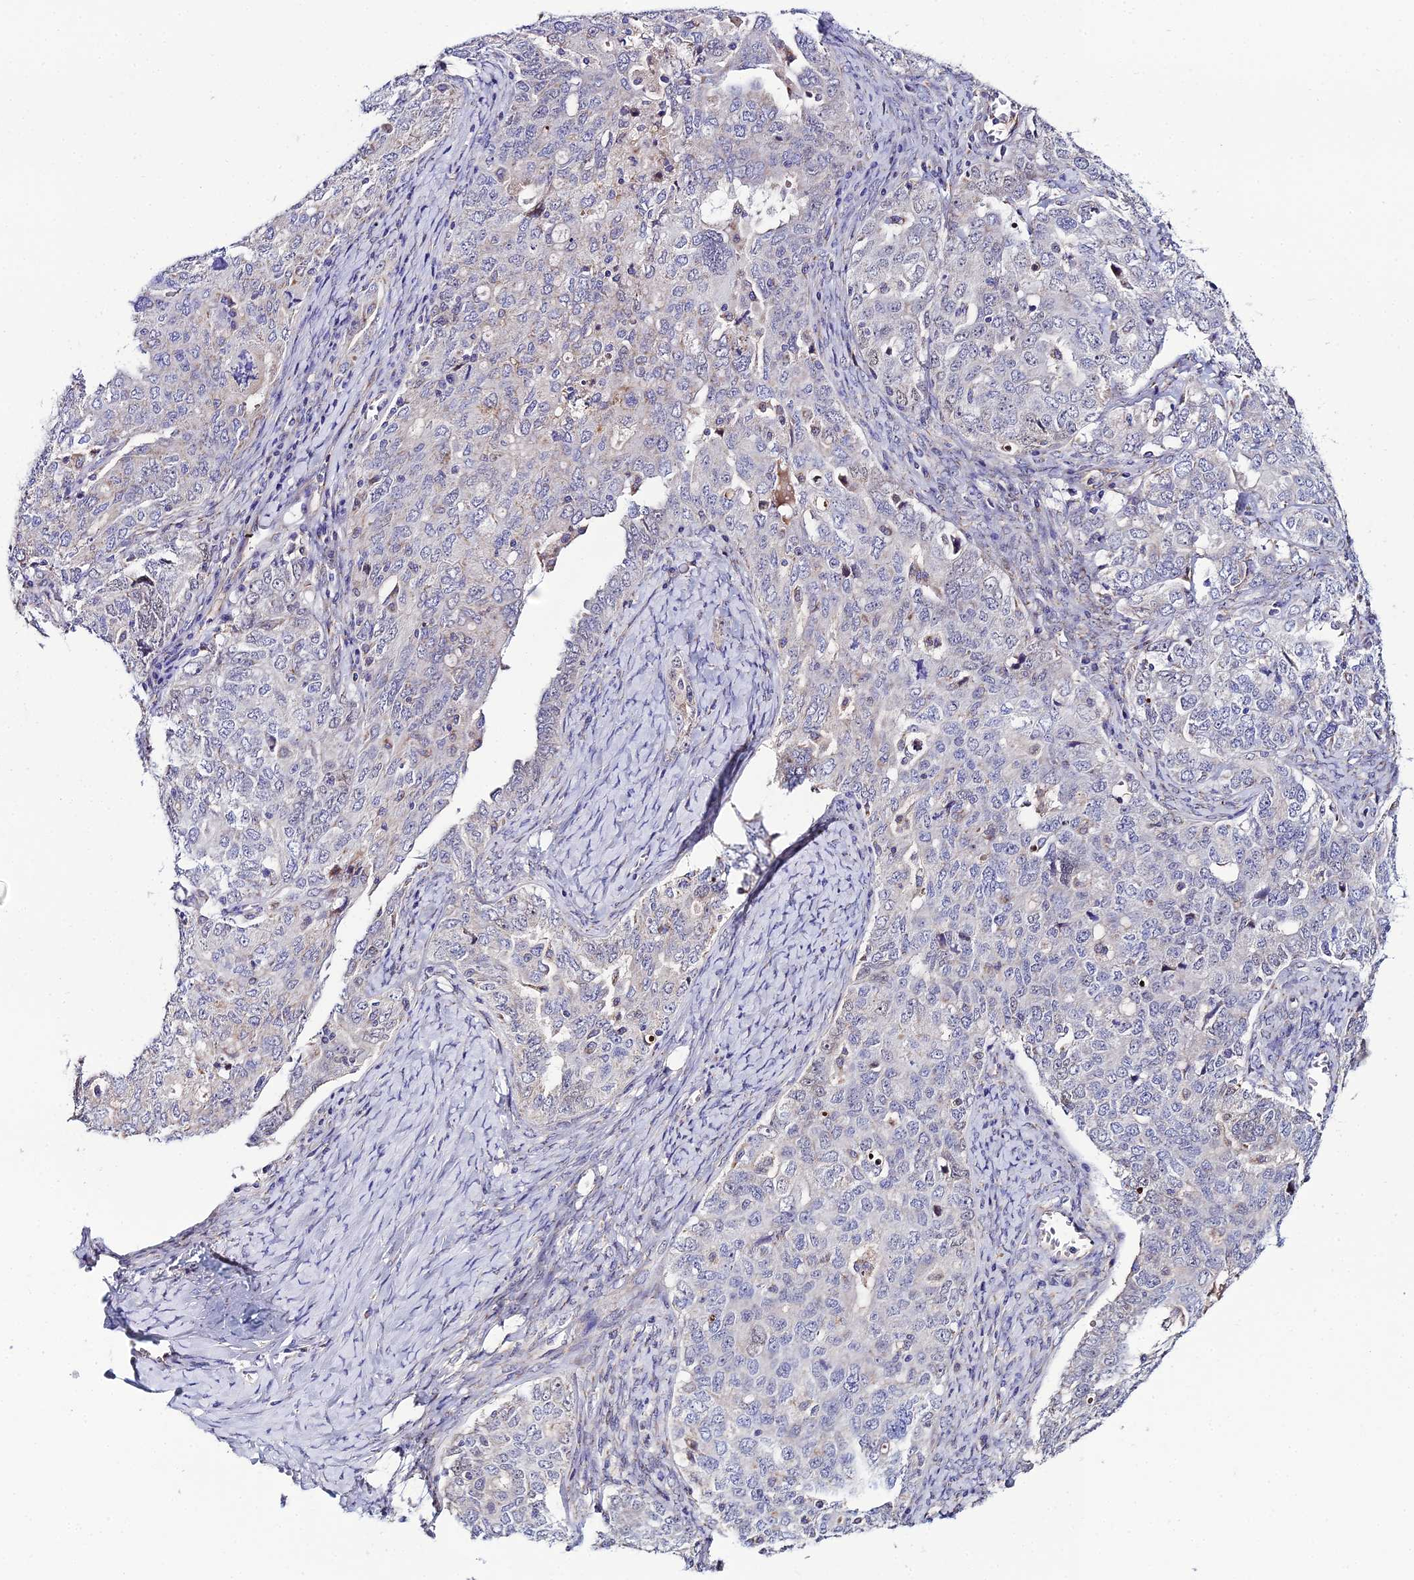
{"staining": {"intensity": "negative", "quantity": "none", "location": "none"}, "tissue": "ovarian cancer", "cell_type": "Tumor cells", "image_type": "cancer", "snomed": [{"axis": "morphology", "description": "Carcinoma, endometroid"}, {"axis": "topography", "description": "Ovary"}], "caption": "An image of human ovarian cancer is negative for staining in tumor cells.", "gene": "ACOT2", "patient": {"sex": "female", "age": 62}}